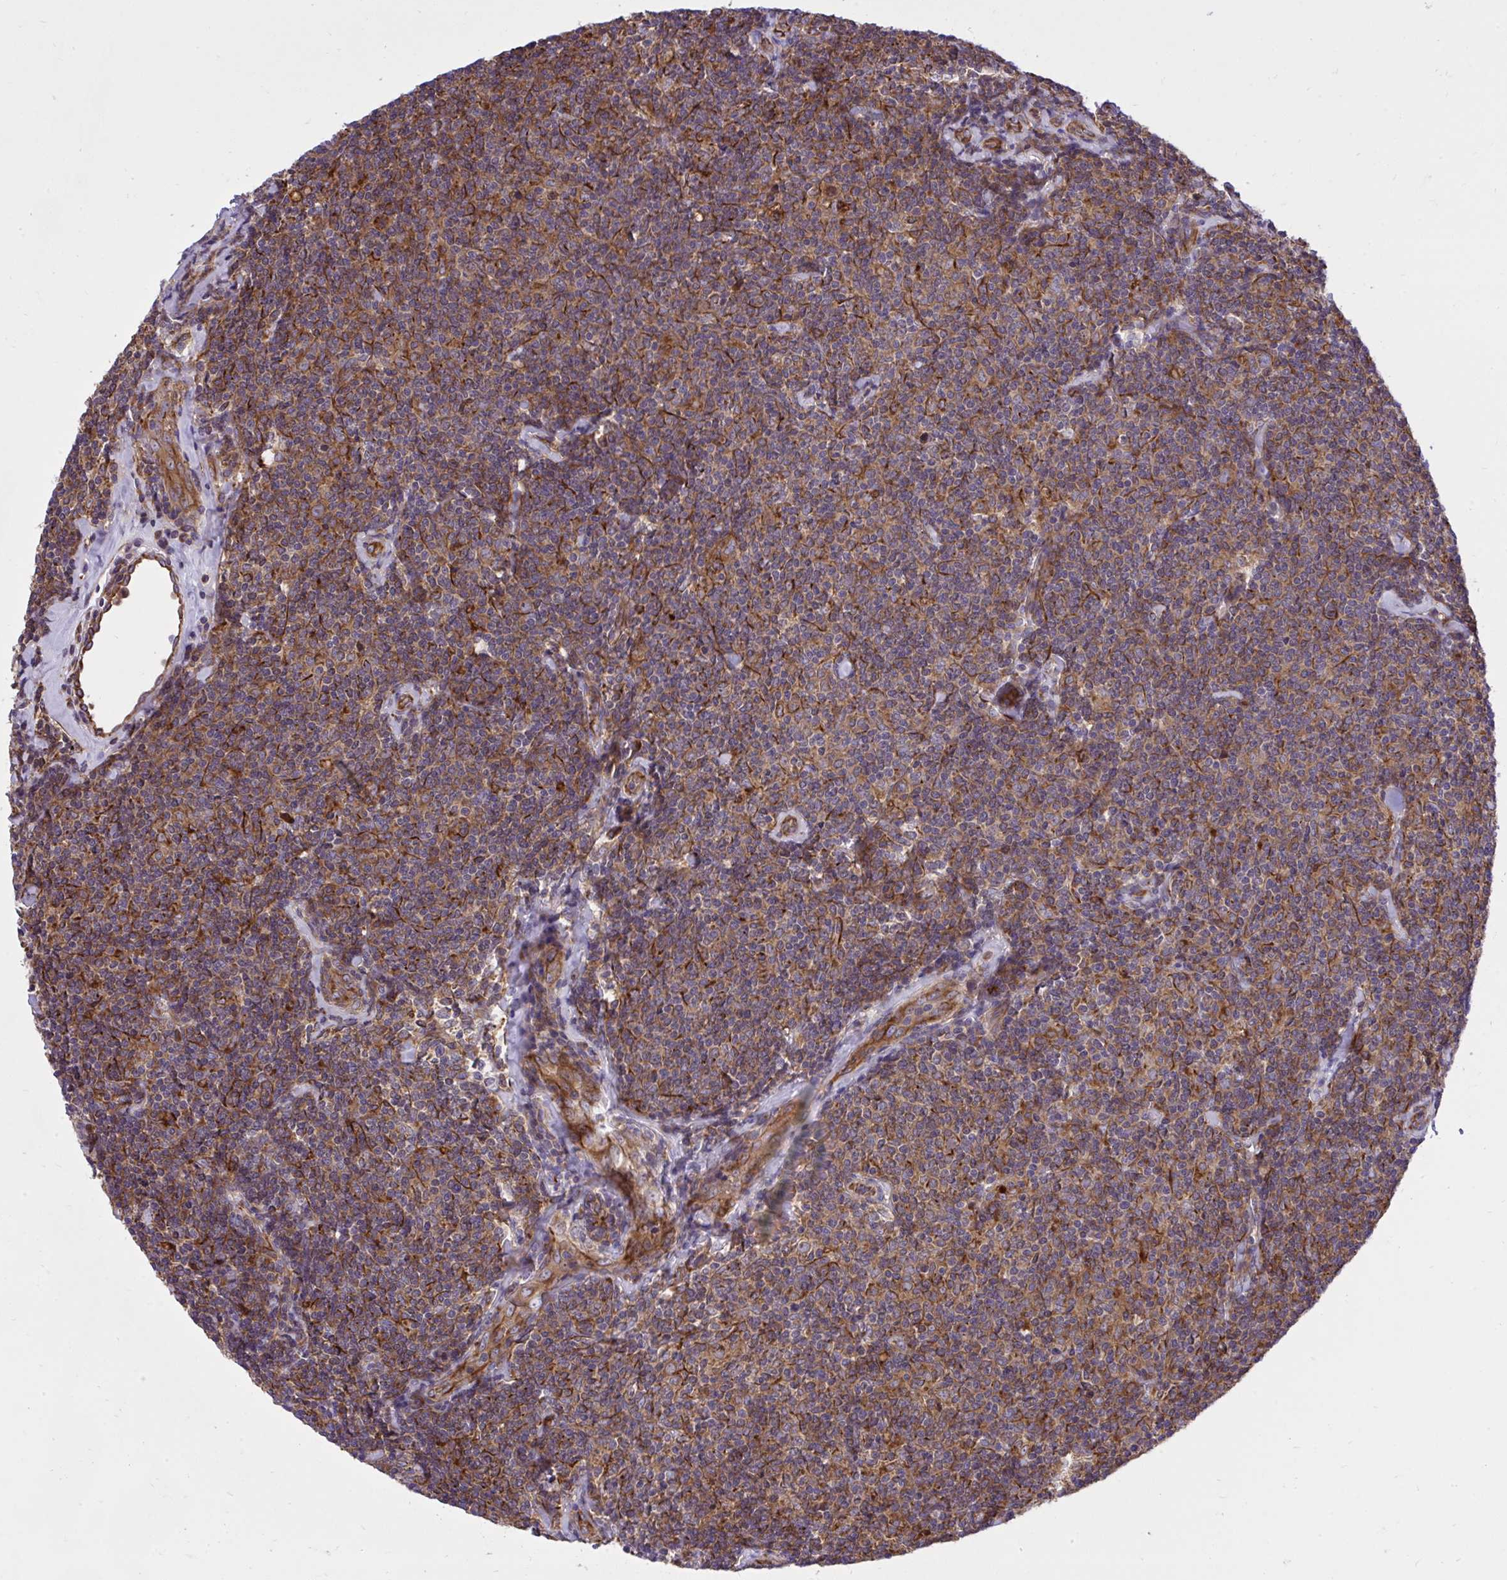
{"staining": {"intensity": "weak", "quantity": "25%-75%", "location": "cytoplasmic/membranous"}, "tissue": "lymphoma", "cell_type": "Tumor cells", "image_type": "cancer", "snomed": [{"axis": "morphology", "description": "Malignant lymphoma, non-Hodgkin's type, Low grade"}, {"axis": "topography", "description": "Lymph node"}], "caption": "Protein expression analysis of low-grade malignant lymphoma, non-Hodgkin's type demonstrates weak cytoplasmic/membranous staining in approximately 25%-75% of tumor cells.", "gene": "PAIP2", "patient": {"sex": "female", "age": 56}}